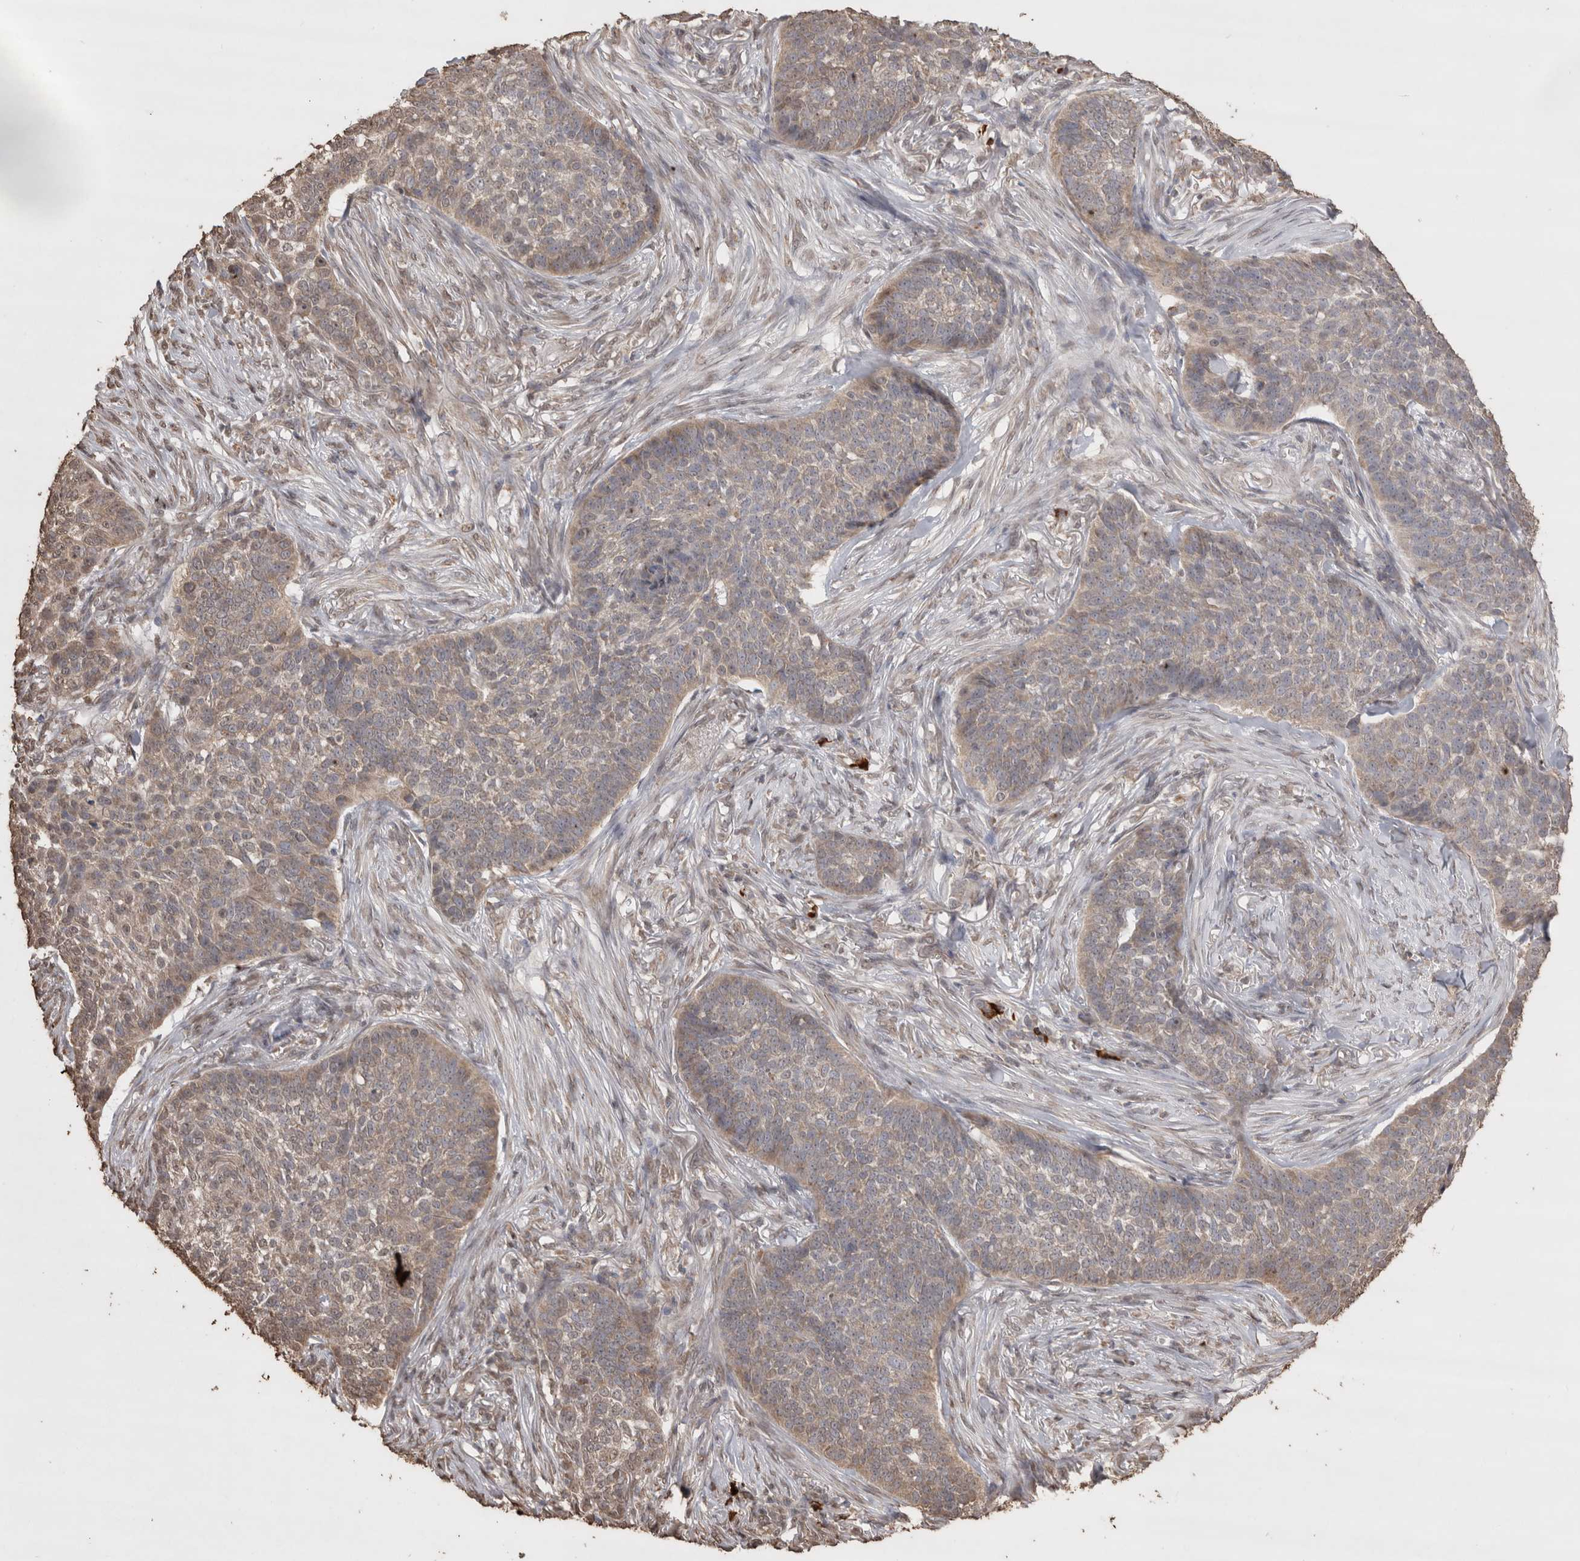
{"staining": {"intensity": "weak", "quantity": ">75%", "location": "cytoplasmic/membranous"}, "tissue": "skin cancer", "cell_type": "Tumor cells", "image_type": "cancer", "snomed": [{"axis": "morphology", "description": "Basal cell carcinoma"}, {"axis": "topography", "description": "Skin"}], "caption": "Brown immunohistochemical staining in human skin cancer shows weak cytoplasmic/membranous positivity in about >75% of tumor cells.", "gene": "CRELD2", "patient": {"sex": "male", "age": 85}}